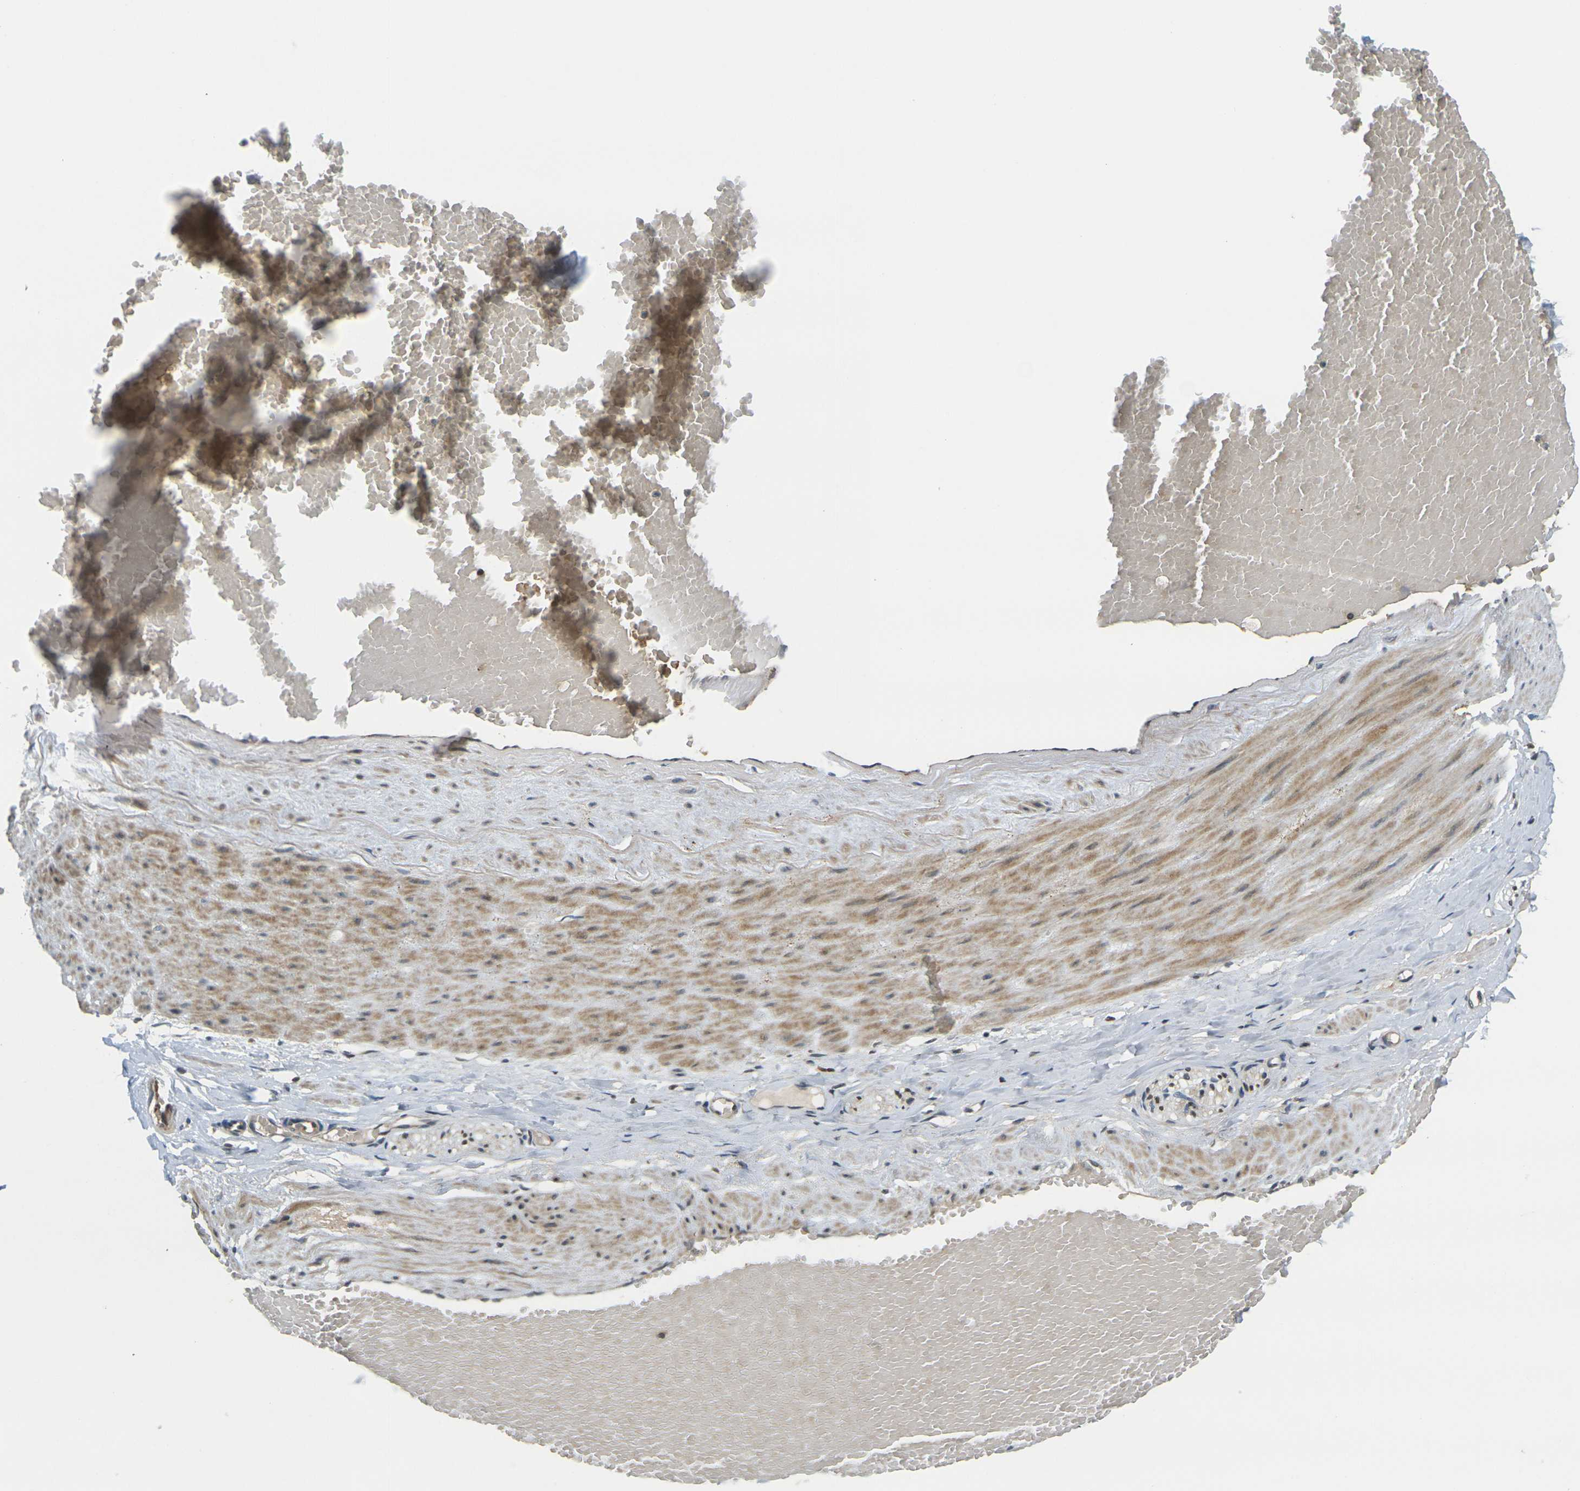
{"staining": {"intensity": "moderate", "quantity": ">75%", "location": "cytoplasmic/membranous"}, "tissue": "adipose tissue", "cell_type": "Adipocytes", "image_type": "normal", "snomed": [{"axis": "morphology", "description": "Normal tissue, NOS"}, {"axis": "topography", "description": "Soft tissue"}, {"axis": "topography", "description": "Vascular tissue"}], "caption": "Benign adipose tissue reveals moderate cytoplasmic/membranous positivity in about >75% of adipocytes, visualized by immunohistochemistry.", "gene": "KLHL8", "patient": {"sex": "female", "age": 35}}